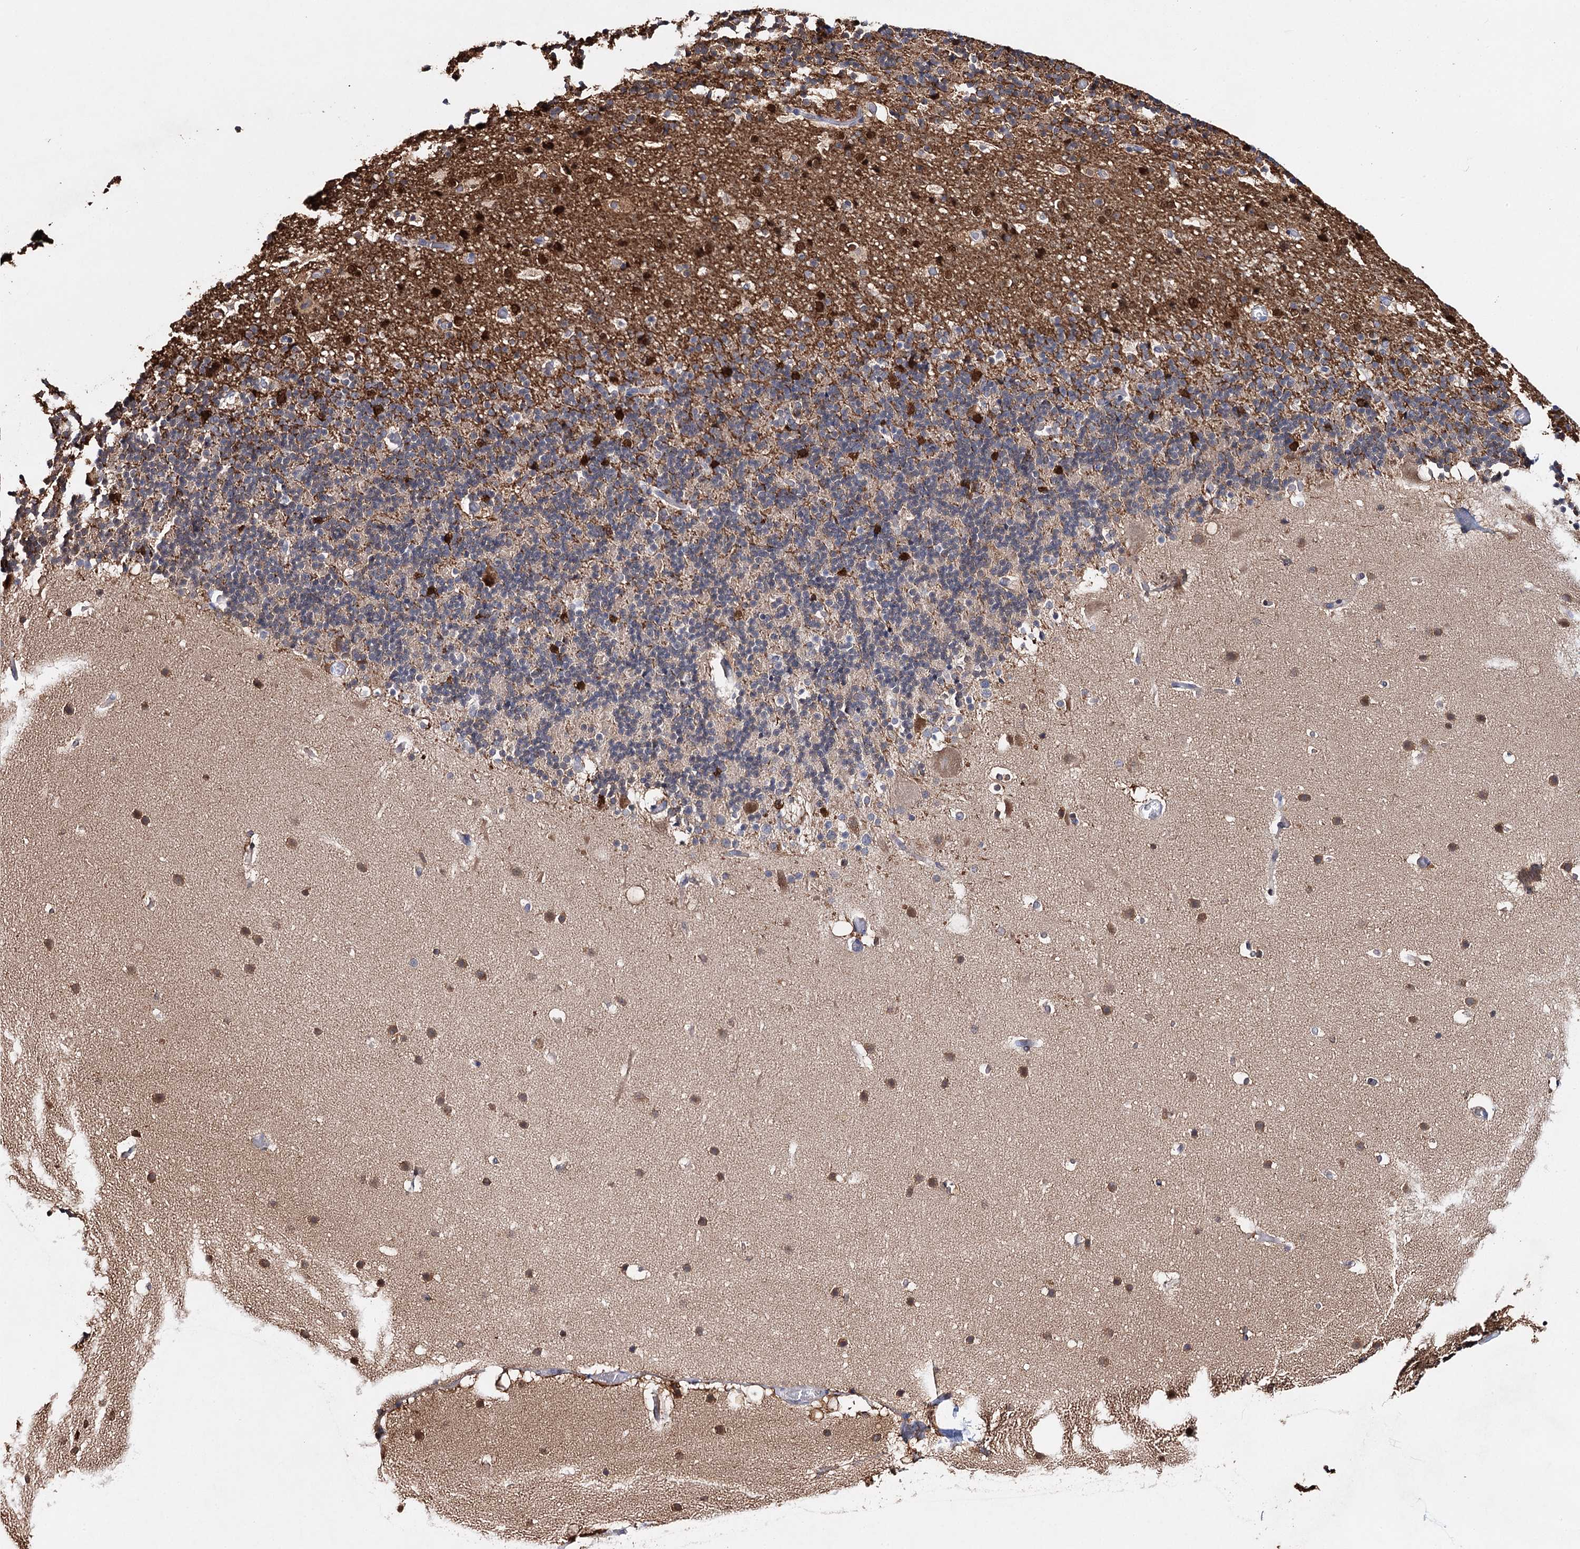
{"staining": {"intensity": "strong", "quantity": "25%-75%", "location": "cytoplasmic/membranous"}, "tissue": "cerebellum", "cell_type": "Cells in granular layer", "image_type": "normal", "snomed": [{"axis": "morphology", "description": "Normal tissue, NOS"}, {"axis": "topography", "description": "Cerebellum"}], "caption": "A high amount of strong cytoplasmic/membranous expression is present in about 25%-75% of cells in granular layer in normal cerebellum.", "gene": "CFAP46", "patient": {"sex": "male", "age": 57}}